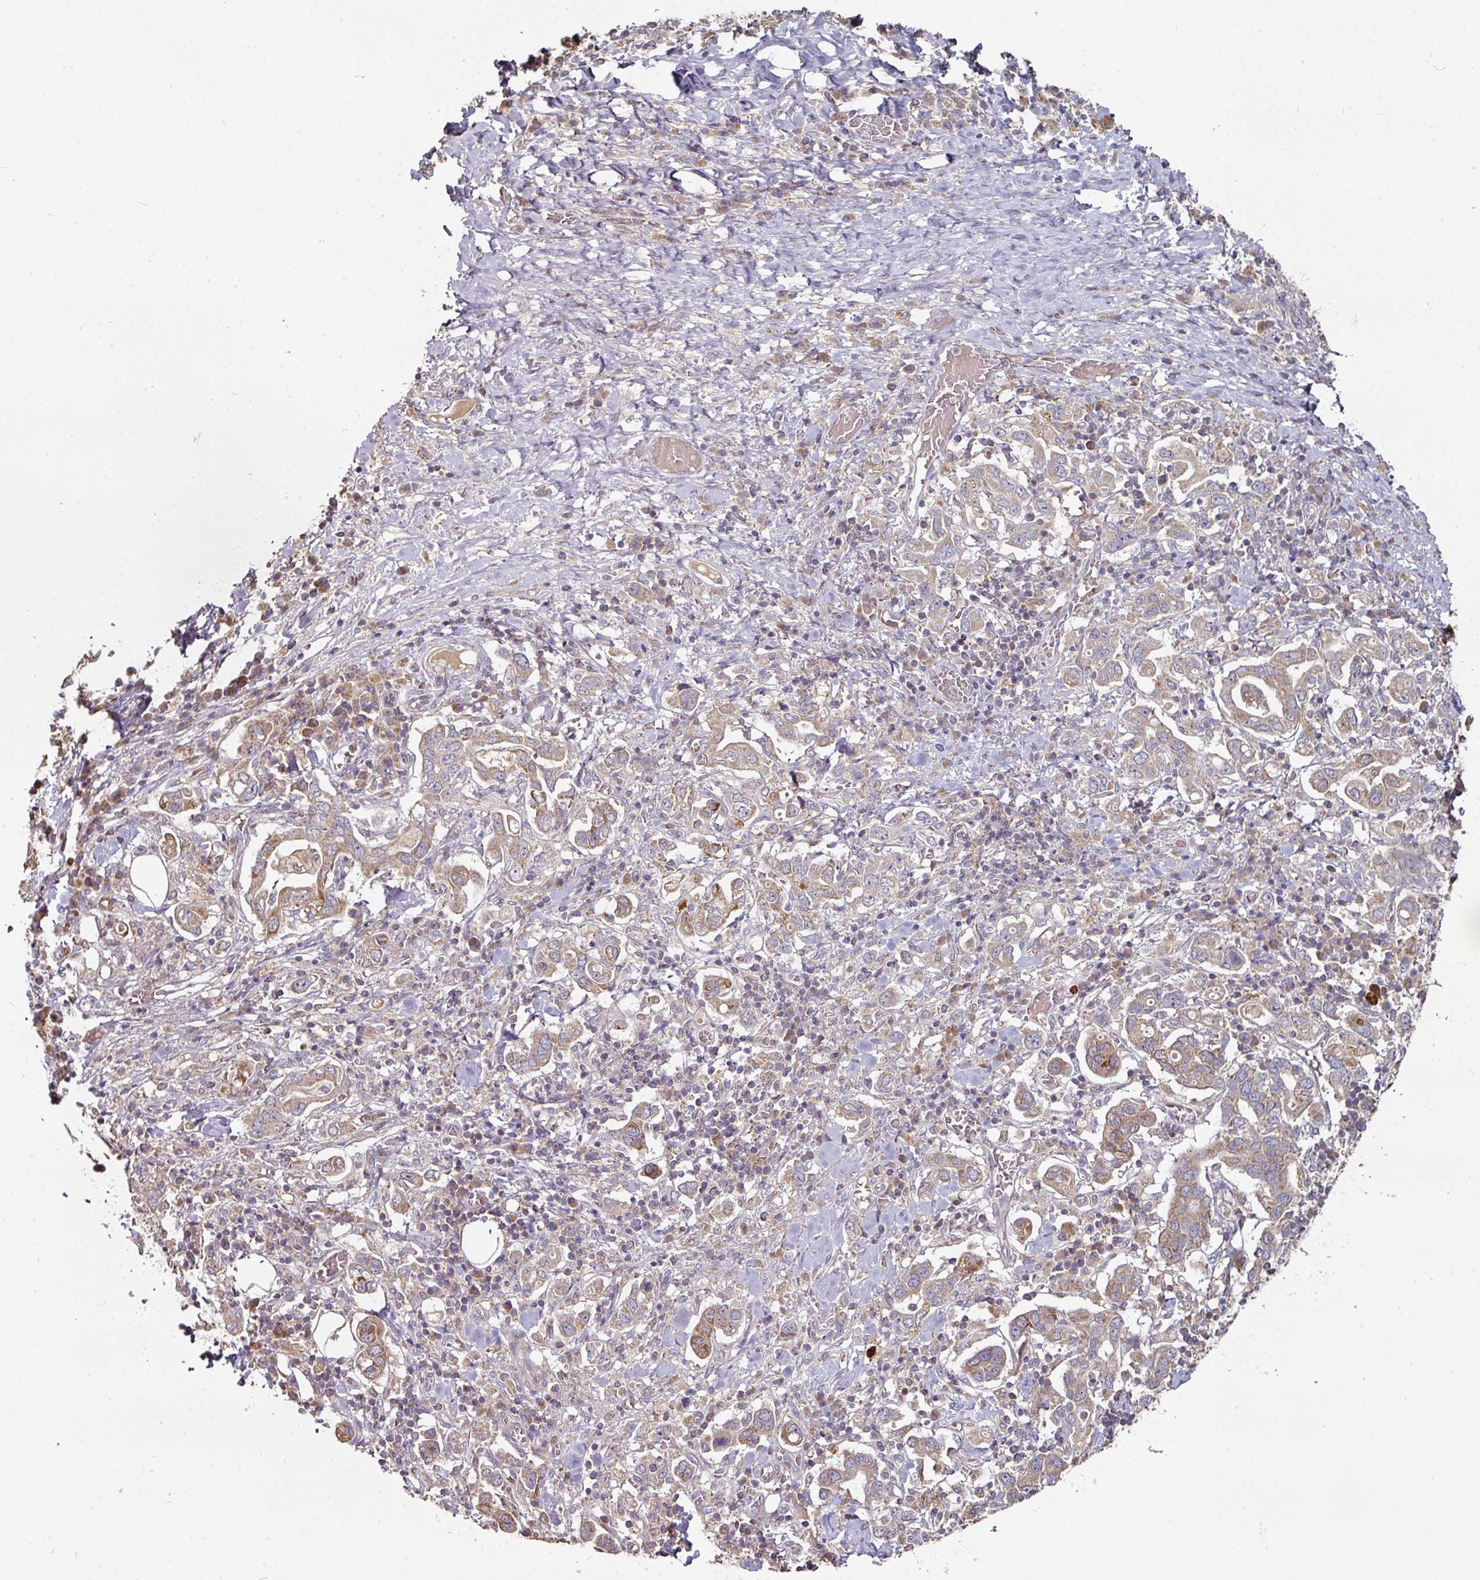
{"staining": {"intensity": "weak", "quantity": ">75%", "location": "cytoplasmic/membranous"}, "tissue": "stomach cancer", "cell_type": "Tumor cells", "image_type": "cancer", "snomed": [{"axis": "morphology", "description": "Adenocarcinoma, NOS"}, {"axis": "topography", "description": "Stomach, upper"}, {"axis": "topography", "description": "Stomach"}], "caption": "Tumor cells exhibit low levels of weak cytoplasmic/membranous positivity in approximately >75% of cells in human stomach cancer (adenocarcinoma).", "gene": "DNAJC7", "patient": {"sex": "male", "age": 62}}